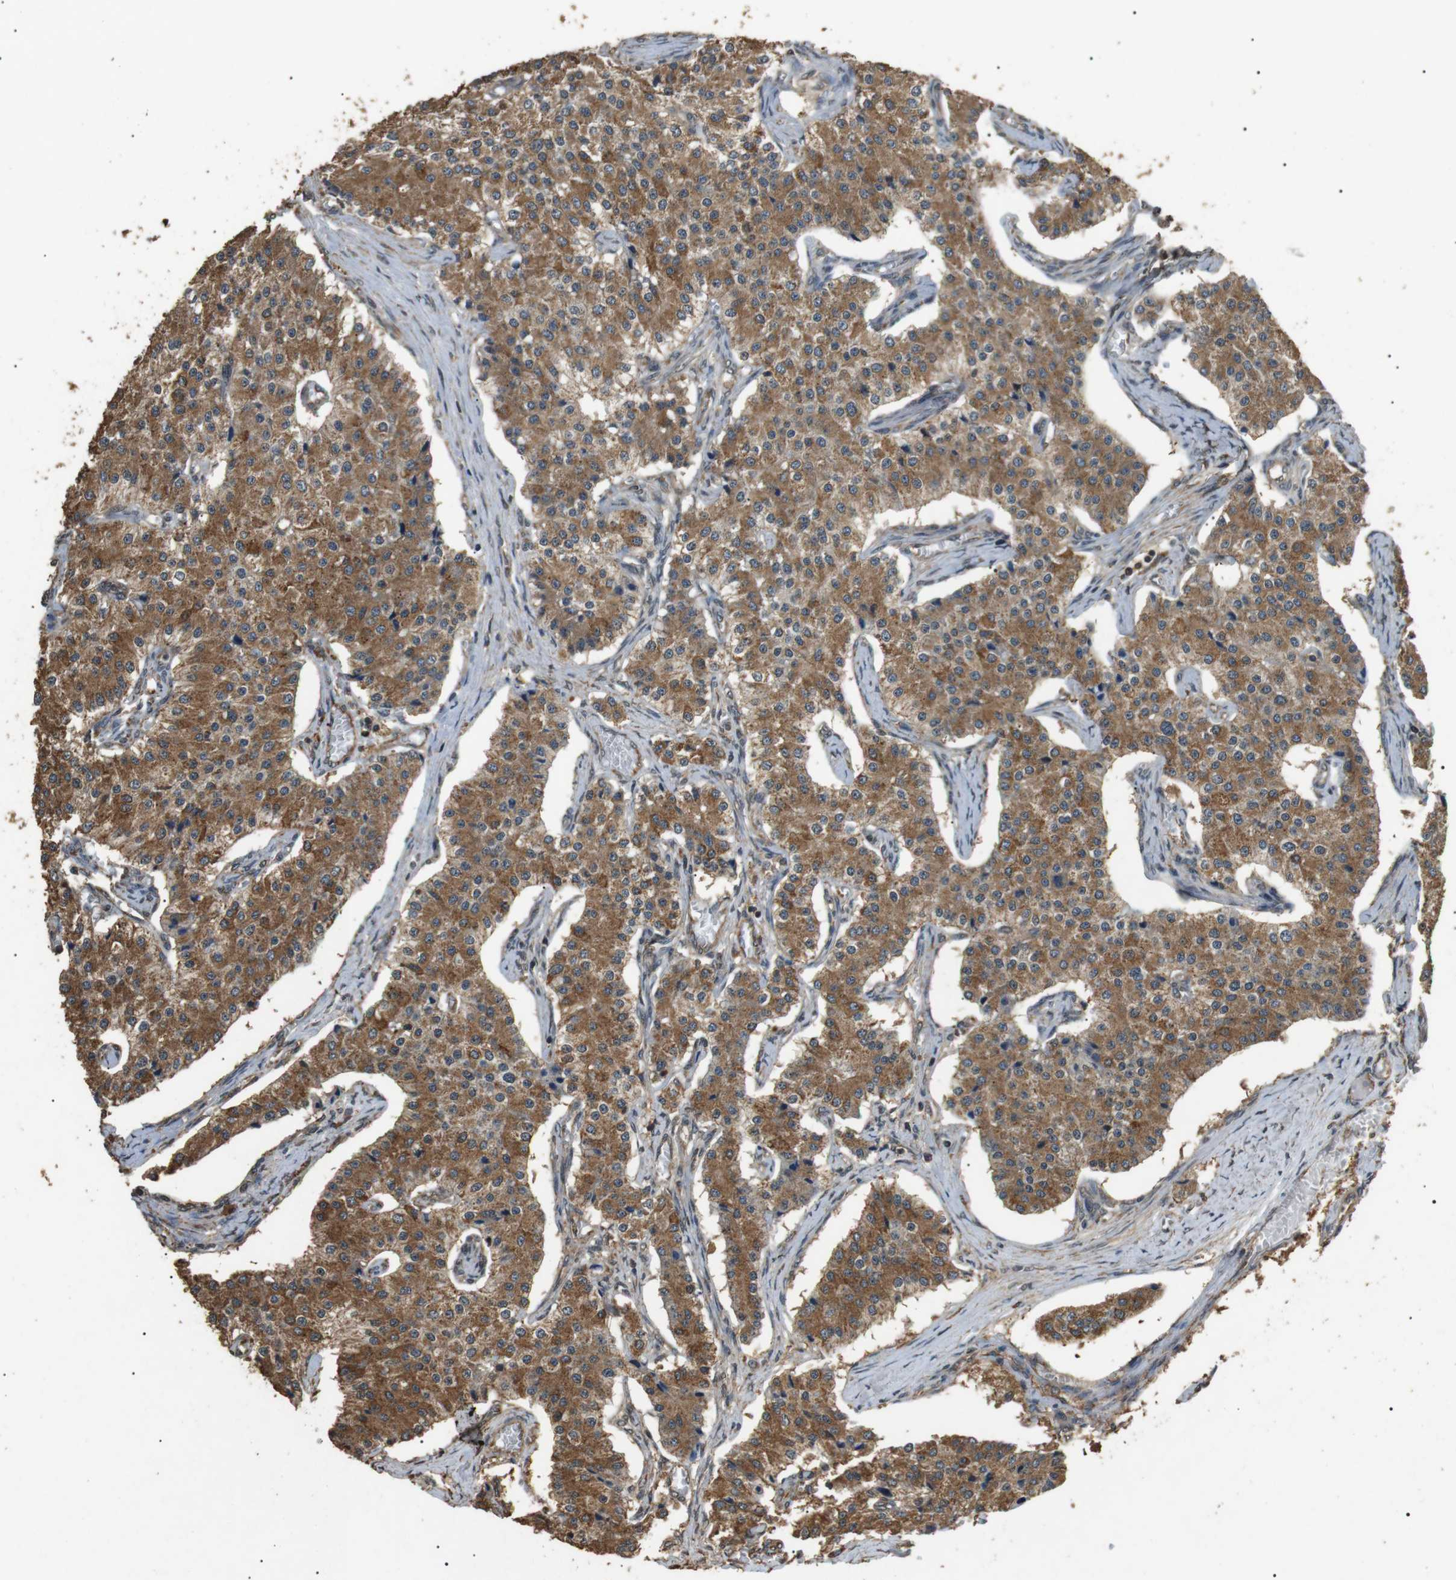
{"staining": {"intensity": "moderate", "quantity": ">75%", "location": "cytoplasmic/membranous"}, "tissue": "carcinoid", "cell_type": "Tumor cells", "image_type": "cancer", "snomed": [{"axis": "morphology", "description": "Carcinoid, malignant, NOS"}, {"axis": "topography", "description": "Colon"}], "caption": "Malignant carcinoid stained with immunohistochemistry displays moderate cytoplasmic/membranous expression in about >75% of tumor cells.", "gene": "TBC1D15", "patient": {"sex": "female", "age": 52}}